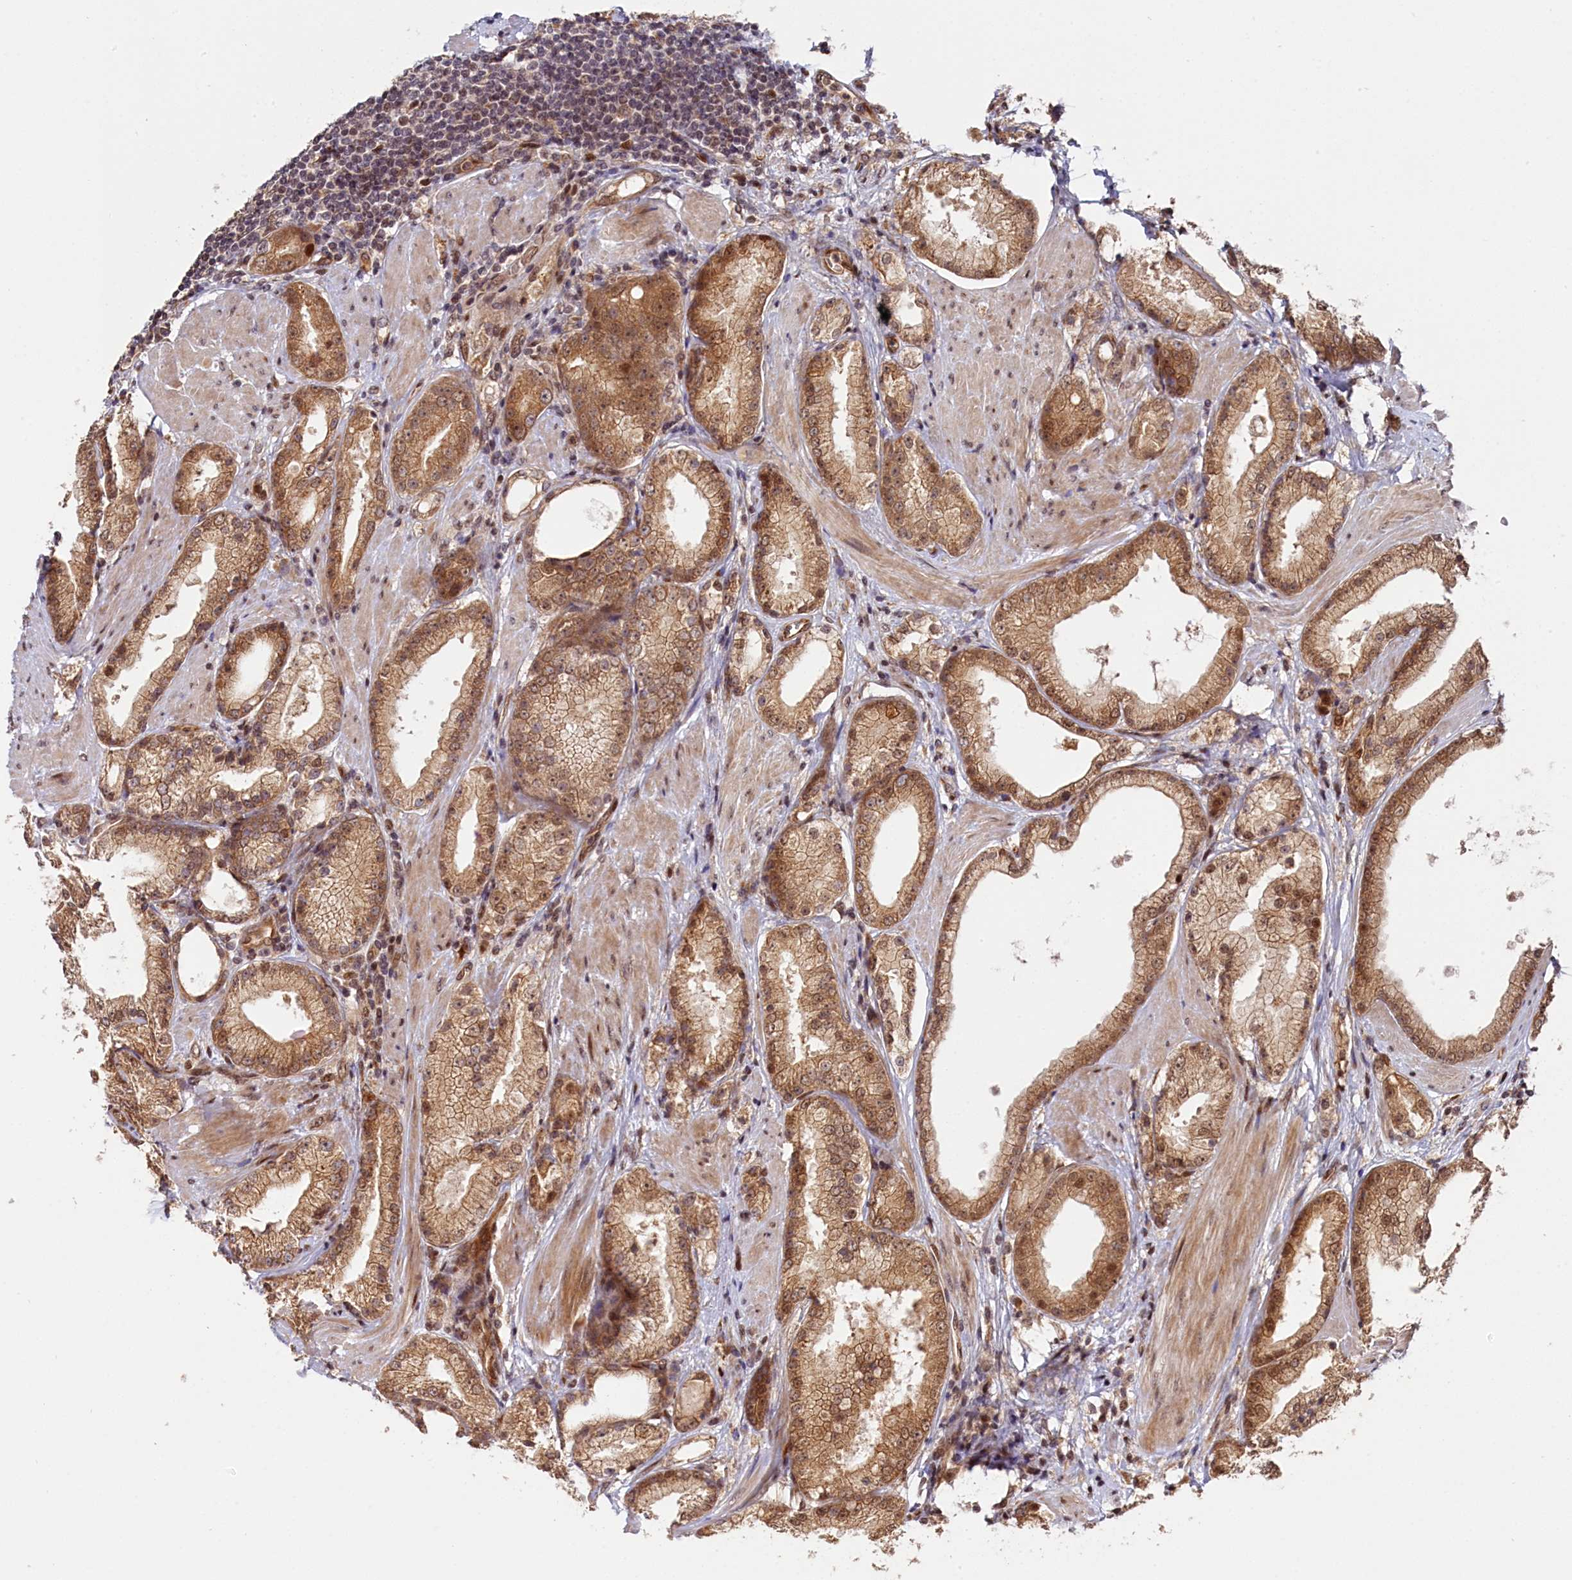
{"staining": {"intensity": "moderate", "quantity": ">75%", "location": "cytoplasmic/membranous,nuclear"}, "tissue": "prostate cancer", "cell_type": "Tumor cells", "image_type": "cancer", "snomed": [{"axis": "morphology", "description": "Adenocarcinoma, Low grade"}, {"axis": "topography", "description": "Prostate"}], "caption": "Immunohistochemical staining of low-grade adenocarcinoma (prostate) displays medium levels of moderate cytoplasmic/membranous and nuclear protein staining in approximately >75% of tumor cells. (Stains: DAB in brown, nuclei in blue, Microscopy: brightfield microscopy at high magnification).", "gene": "ANKRD24", "patient": {"sex": "male", "age": 67}}